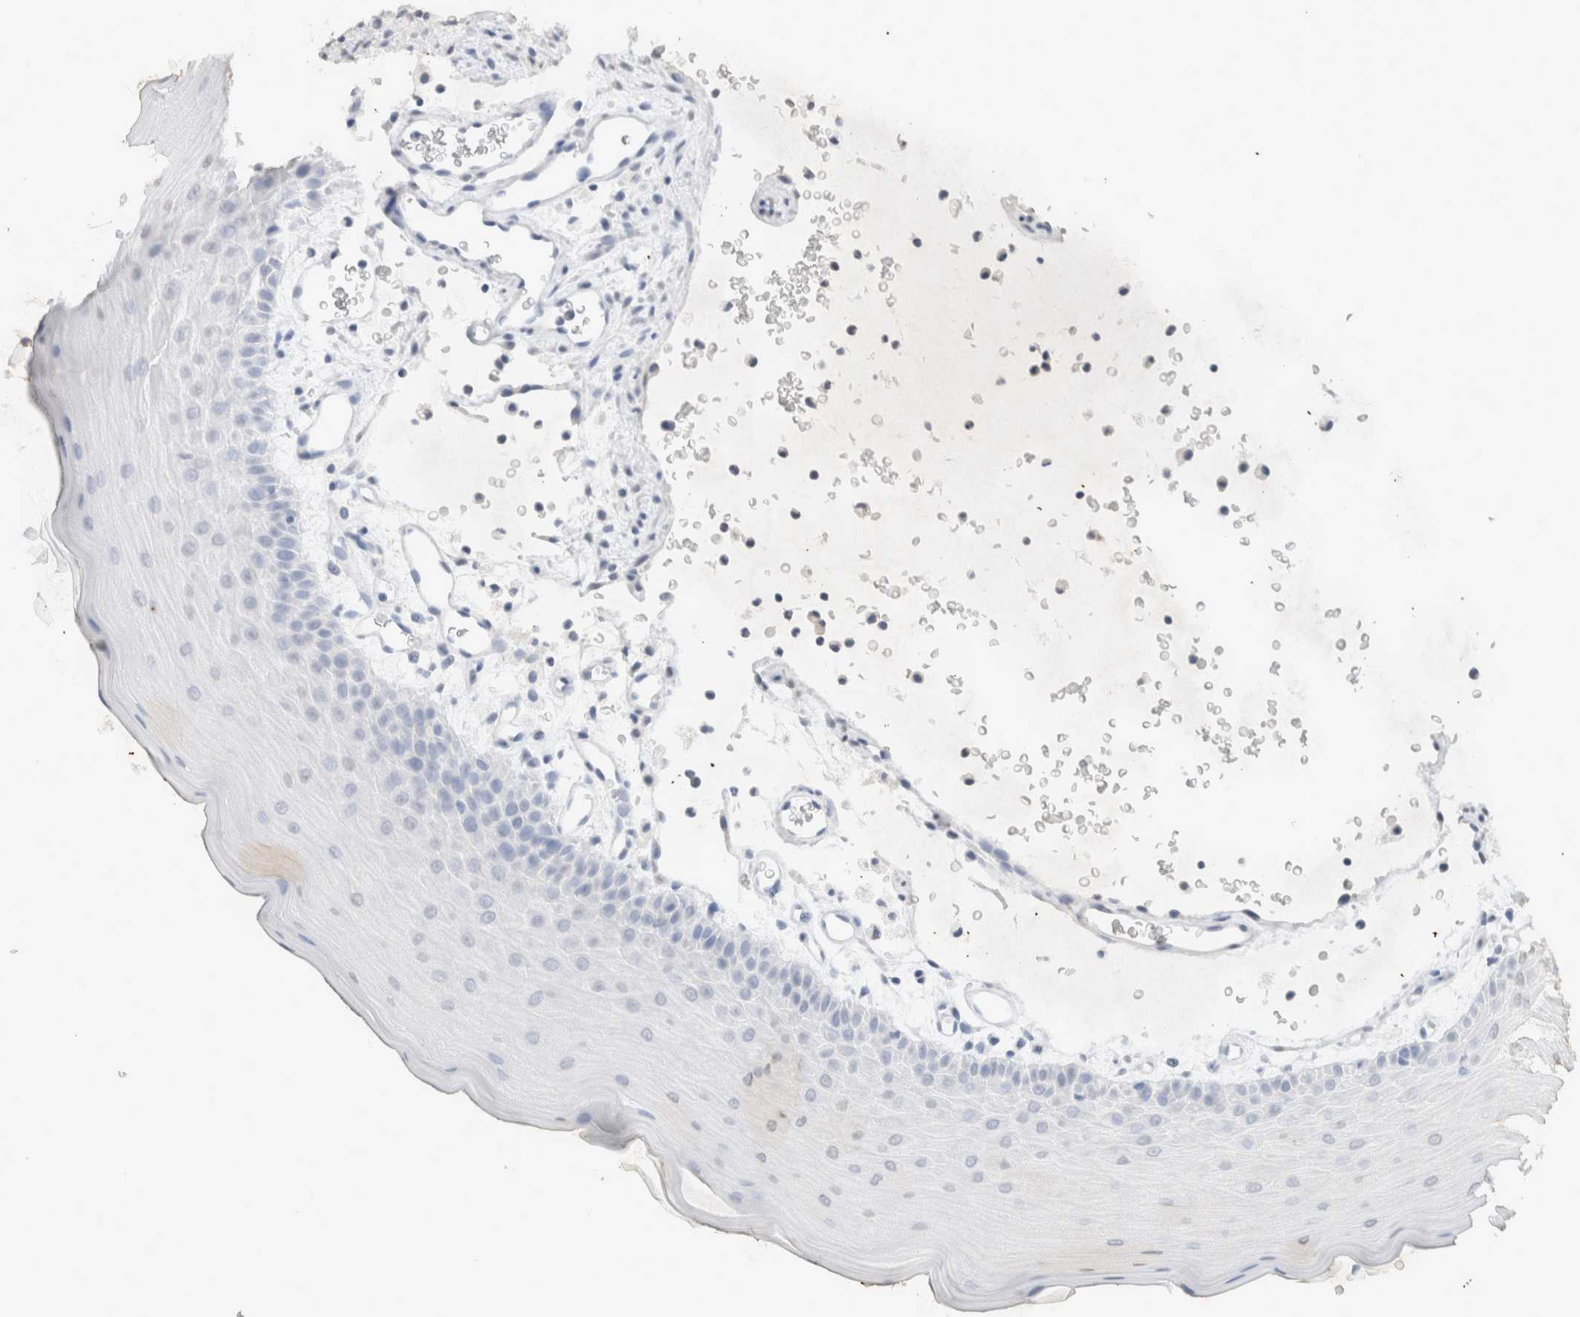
{"staining": {"intensity": "negative", "quantity": "none", "location": "none"}, "tissue": "oral mucosa", "cell_type": "Squamous epithelial cells", "image_type": "normal", "snomed": [{"axis": "morphology", "description": "Normal tissue, NOS"}, {"axis": "topography", "description": "Oral tissue"}], "caption": "Immunohistochemistry (IHC) image of benign oral mucosa: oral mucosa stained with DAB (3,3'-diaminobenzidine) reveals no significant protein expression in squamous epithelial cells.", "gene": "CD80", "patient": {"sex": "male", "age": 13}}